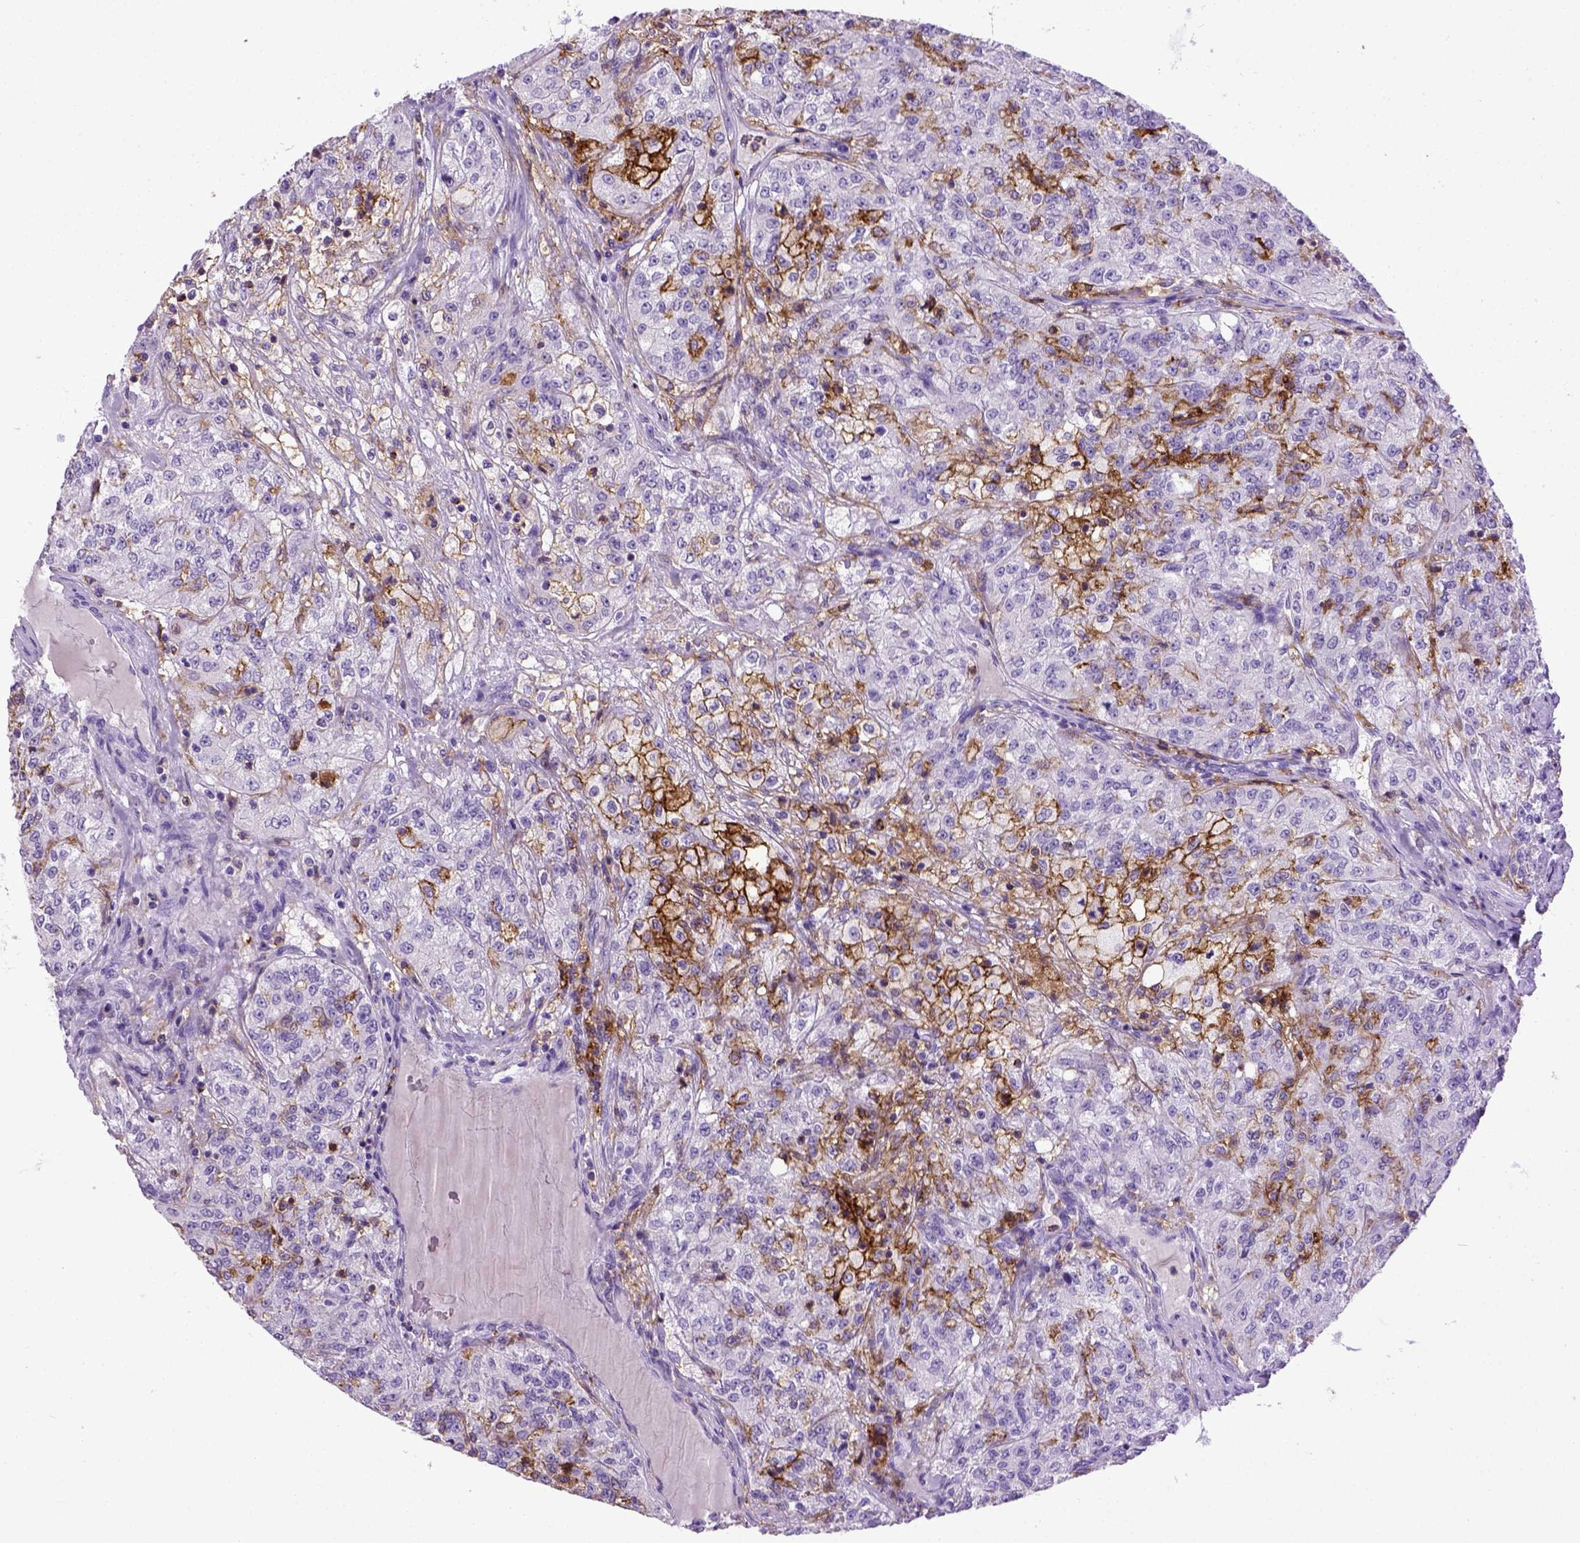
{"staining": {"intensity": "negative", "quantity": "none", "location": "none"}, "tissue": "renal cancer", "cell_type": "Tumor cells", "image_type": "cancer", "snomed": [{"axis": "morphology", "description": "Adenocarcinoma, NOS"}, {"axis": "topography", "description": "Kidney"}], "caption": "Tumor cells are negative for protein expression in human renal cancer.", "gene": "ITGAX", "patient": {"sex": "female", "age": 63}}